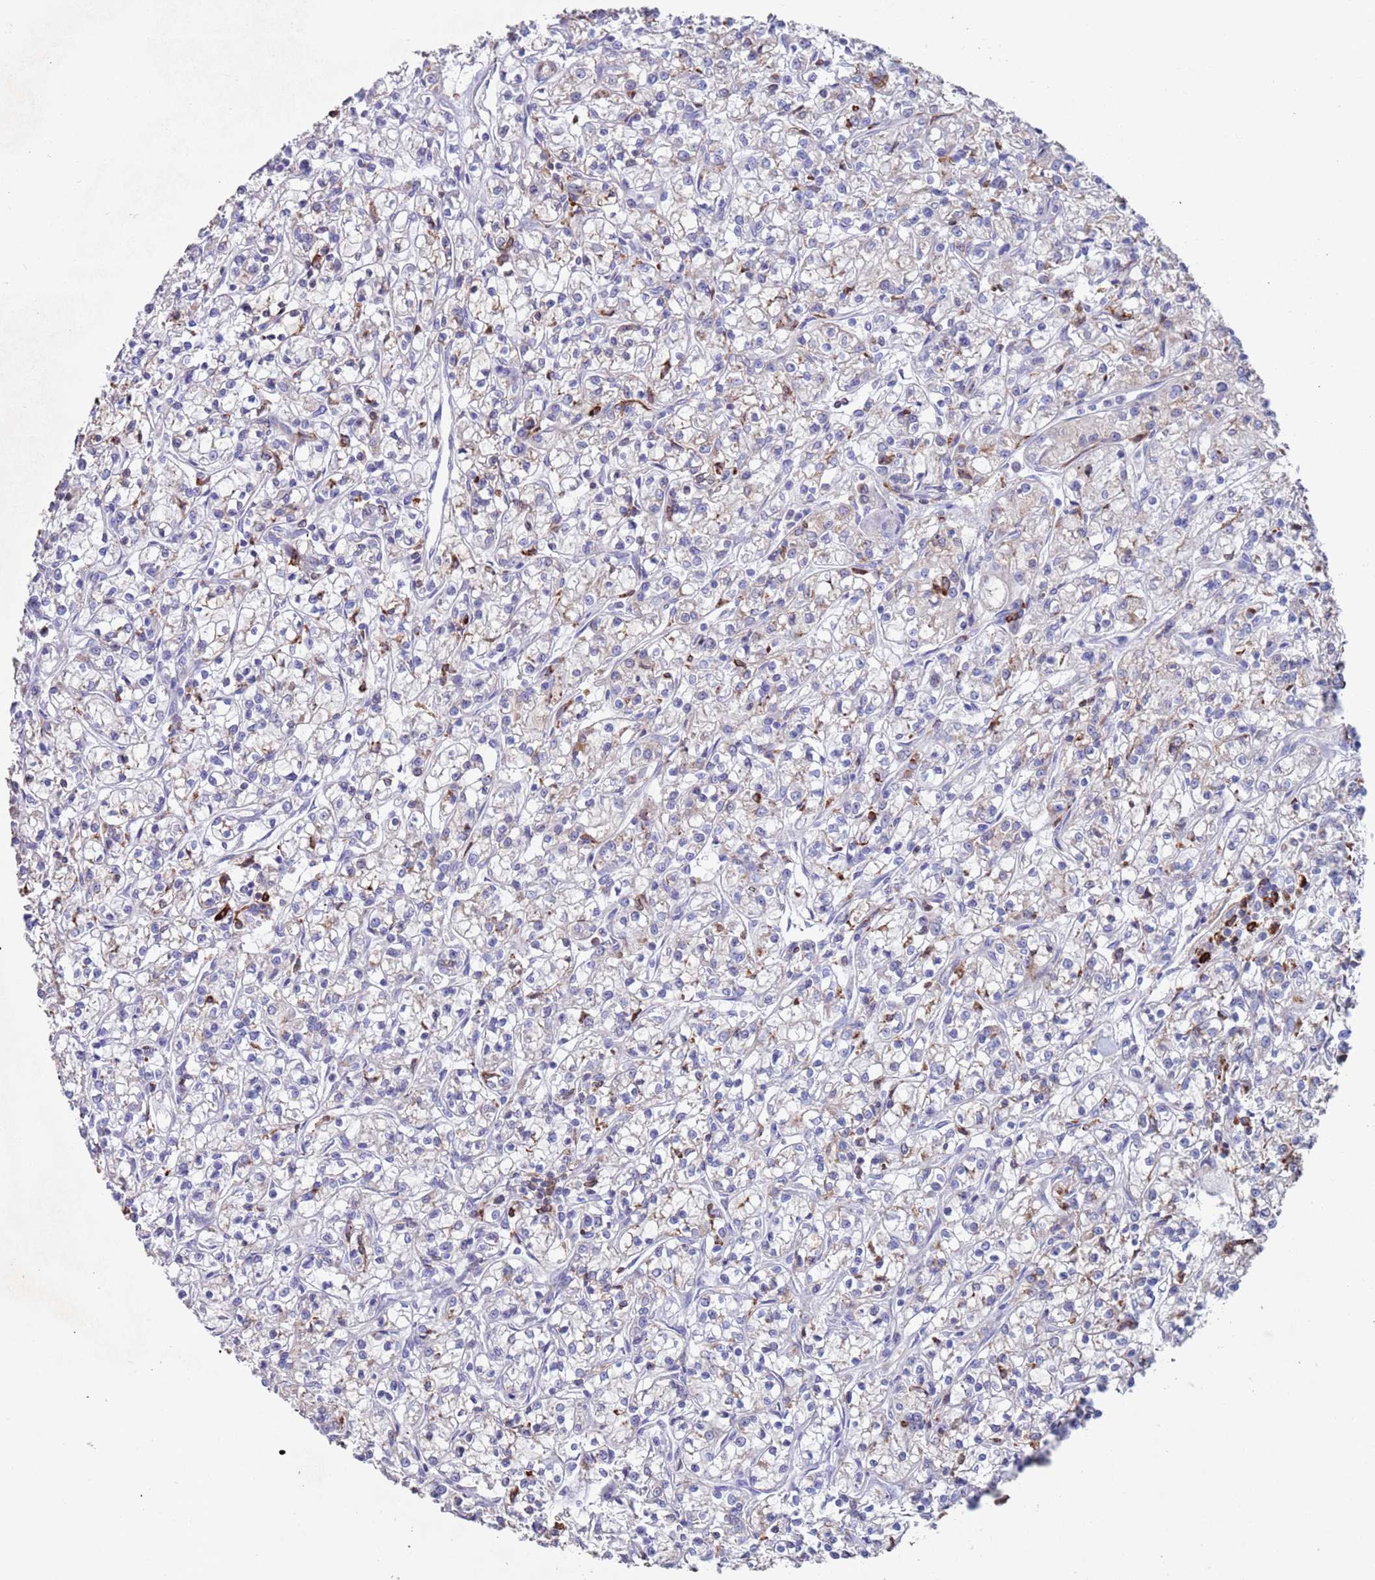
{"staining": {"intensity": "negative", "quantity": "none", "location": "none"}, "tissue": "renal cancer", "cell_type": "Tumor cells", "image_type": "cancer", "snomed": [{"axis": "morphology", "description": "Adenocarcinoma, NOS"}, {"axis": "topography", "description": "Kidney"}], "caption": "DAB (3,3'-diaminobenzidine) immunohistochemical staining of renal cancer (adenocarcinoma) shows no significant staining in tumor cells.", "gene": "GREB1L", "patient": {"sex": "female", "age": 59}}